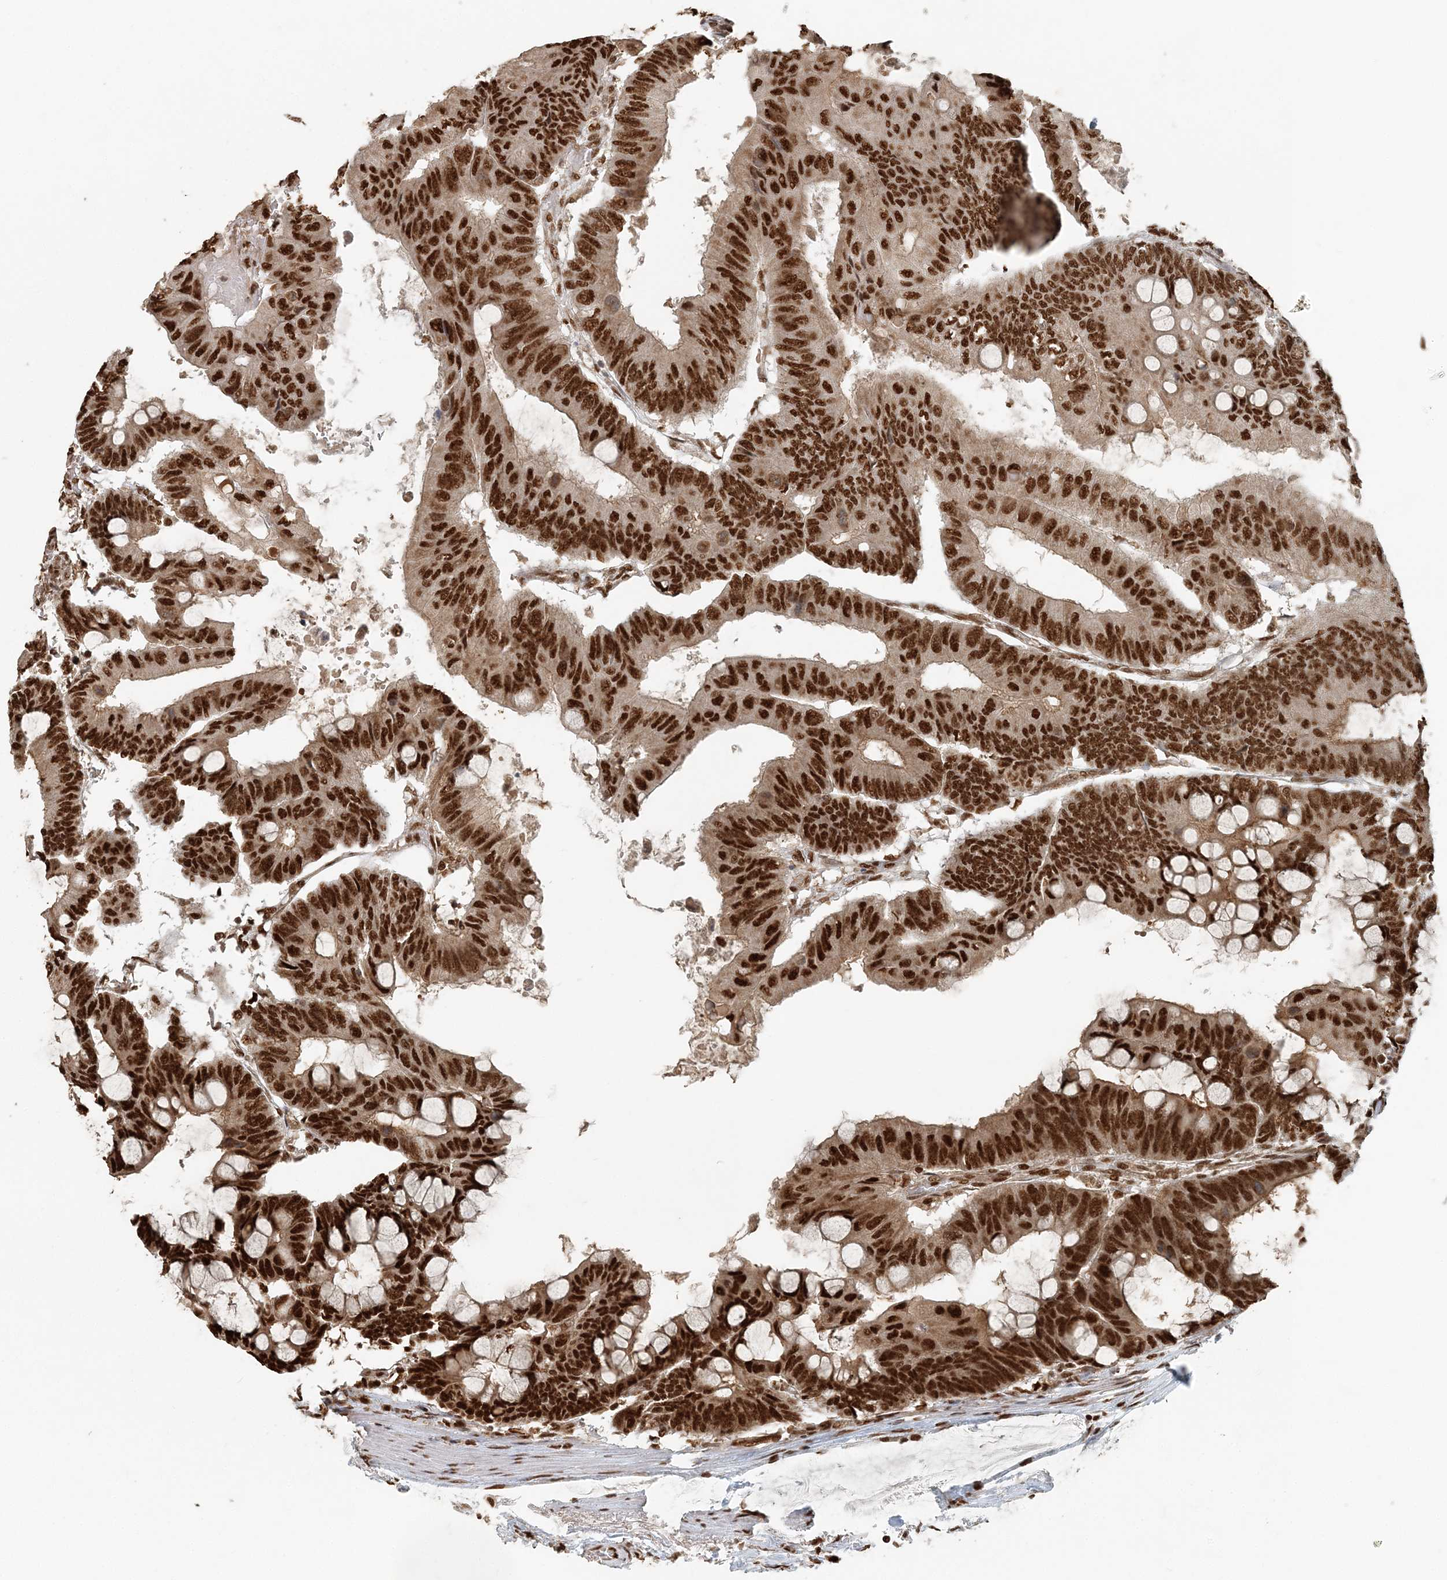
{"staining": {"intensity": "strong", "quantity": ">75%", "location": "nuclear"}, "tissue": "colorectal cancer", "cell_type": "Tumor cells", "image_type": "cancer", "snomed": [{"axis": "morphology", "description": "Normal tissue, NOS"}, {"axis": "morphology", "description": "Adenocarcinoma, NOS"}, {"axis": "topography", "description": "Rectum"}, {"axis": "topography", "description": "Peripheral nerve tissue"}], "caption": "Human colorectal cancer (adenocarcinoma) stained with a protein marker exhibits strong staining in tumor cells.", "gene": "ARHGAP35", "patient": {"sex": "male", "age": 92}}